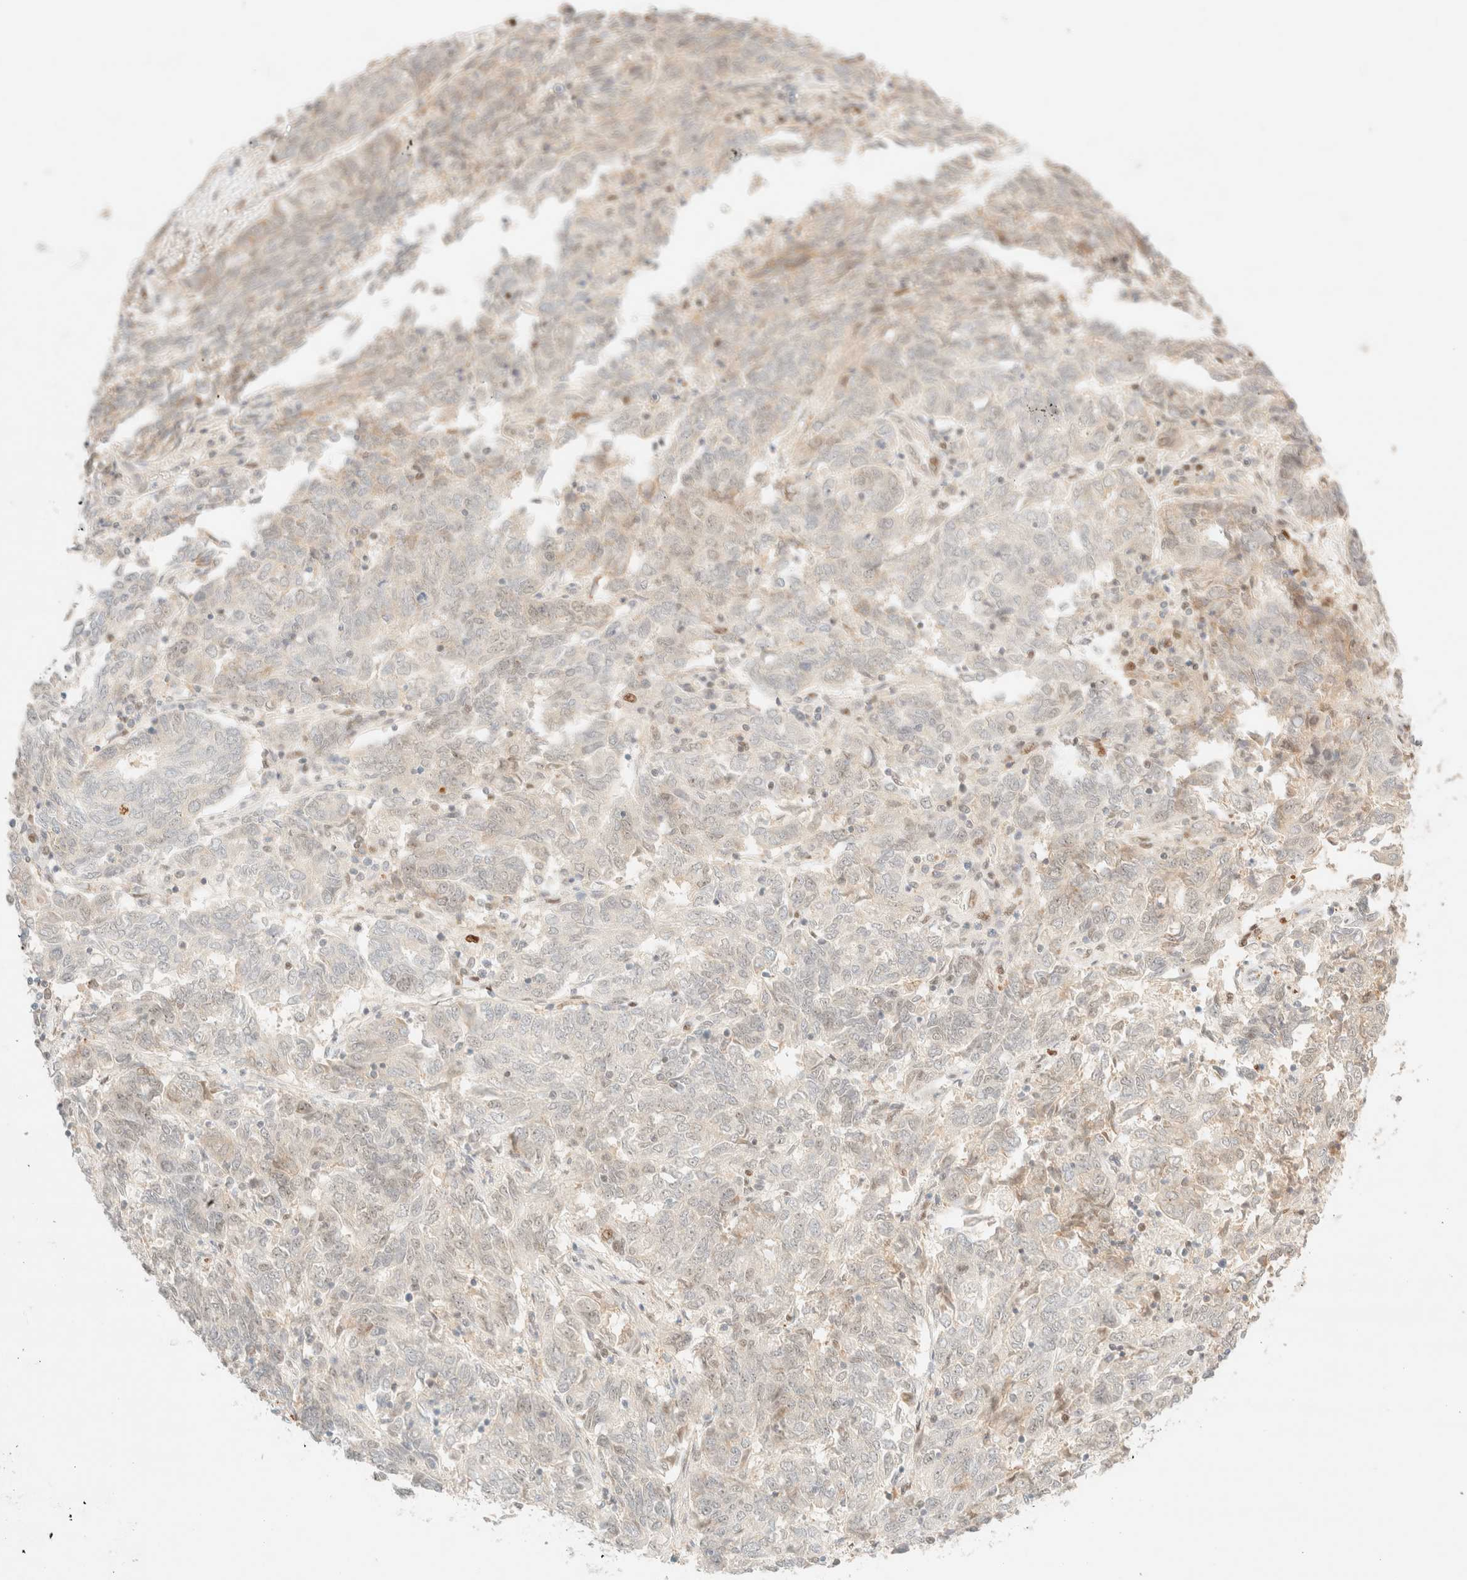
{"staining": {"intensity": "negative", "quantity": "none", "location": "none"}, "tissue": "endometrial cancer", "cell_type": "Tumor cells", "image_type": "cancer", "snomed": [{"axis": "morphology", "description": "Adenocarcinoma, NOS"}, {"axis": "topography", "description": "Endometrium"}], "caption": "This micrograph is of endometrial cancer (adenocarcinoma) stained with IHC to label a protein in brown with the nuclei are counter-stained blue. There is no positivity in tumor cells.", "gene": "TSR1", "patient": {"sex": "female", "age": 80}}